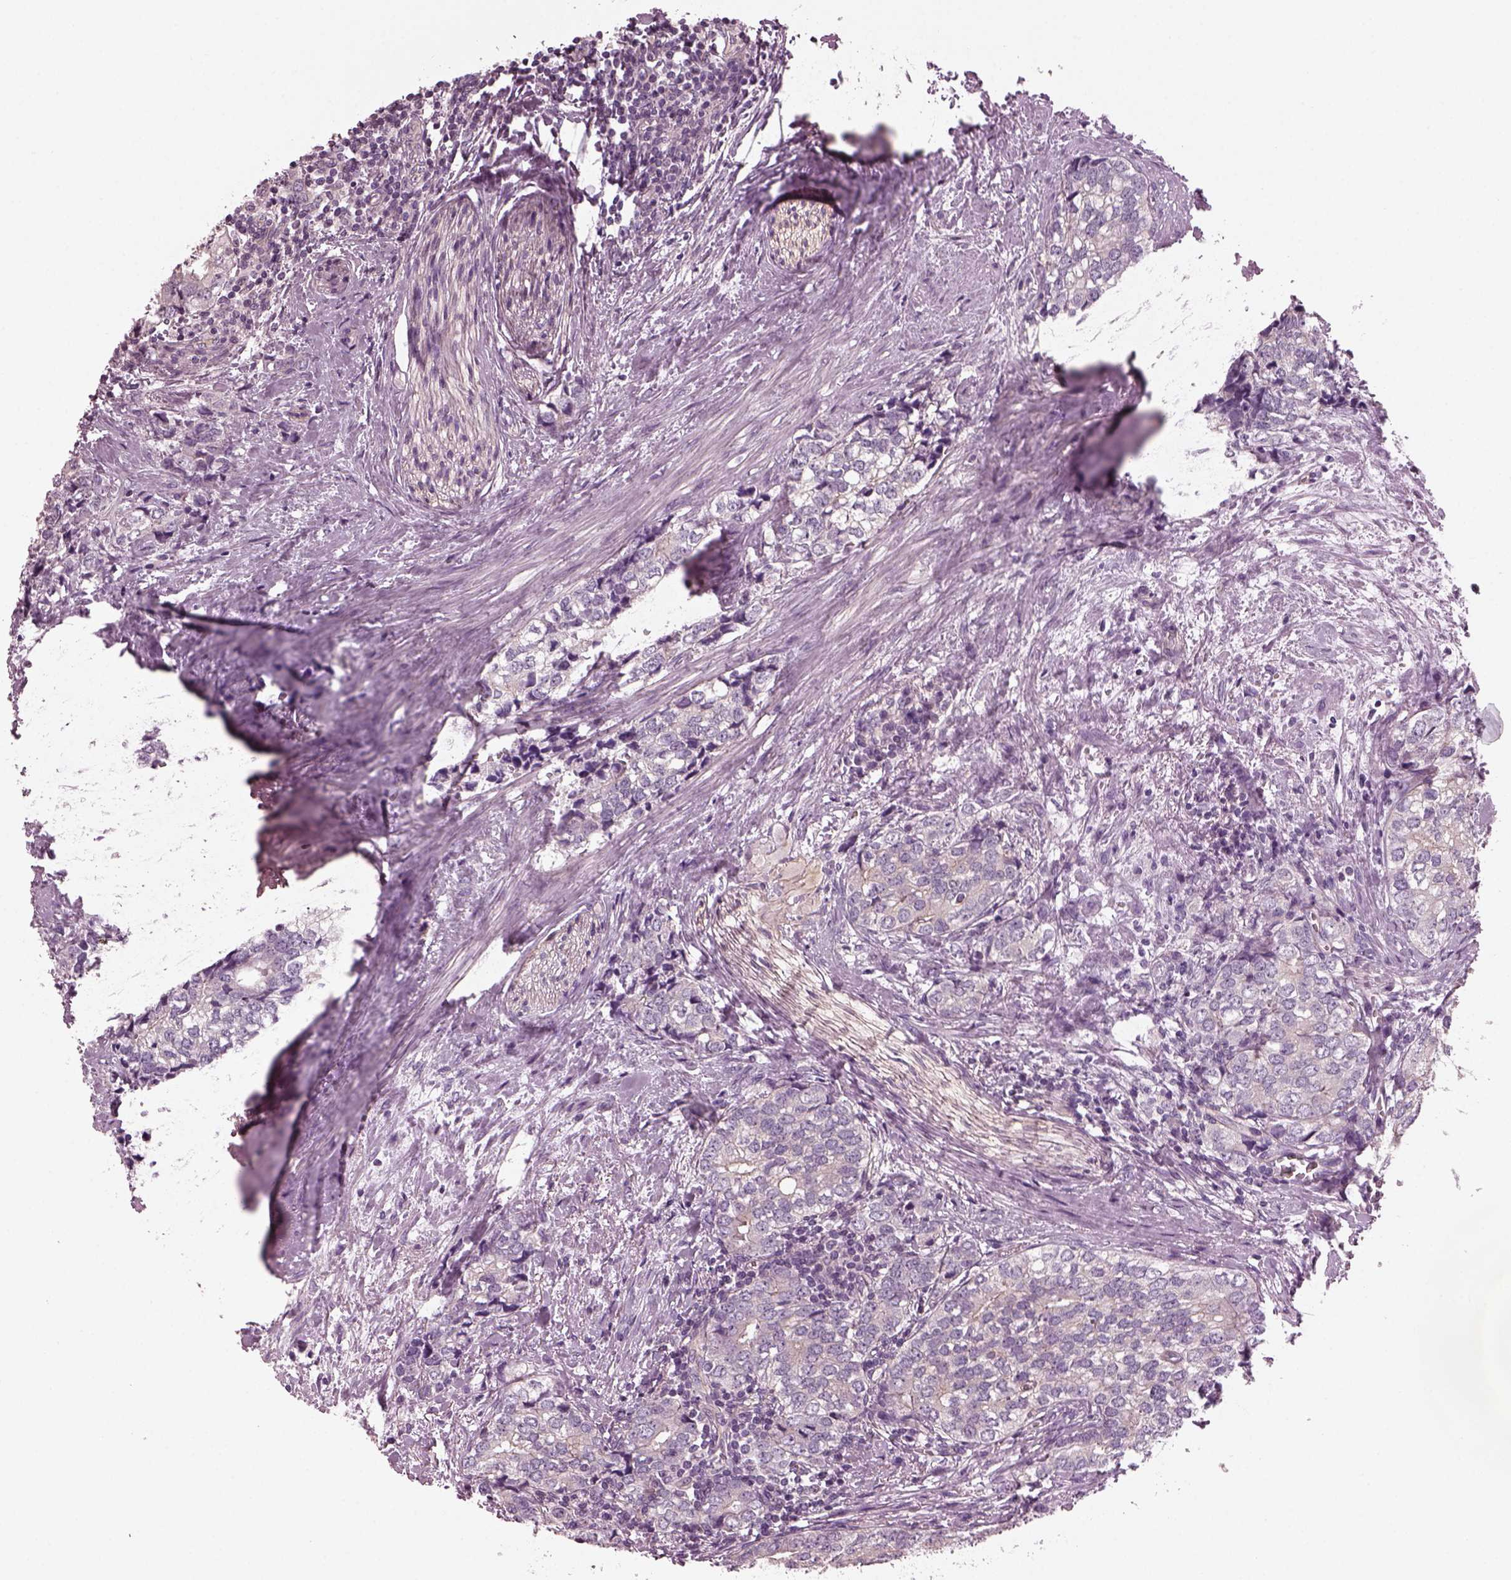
{"staining": {"intensity": "negative", "quantity": "none", "location": "none"}, "tissue": "prostate cancer", "cell_type": "Tumor cells", "image_type": "cancer", "snomed": [{"axis": "morphology", "description": "Adenocarcinoma, NOS"}, {"axis": "topography", "description": "Prostate and seminal vesicle, NOS"}], "caption": "Immunohistochemistry image of neoplastic tissue: human prostate cancer stained with DAB displays no significant protein positivity in tumor cells. (Brightfield microscopy of DAB (3,3'-diaminobenzidine) immunohistochemistry at high magnification).", "gene": "ODAD1", "patient": {"sex": "male", "age": 63}}